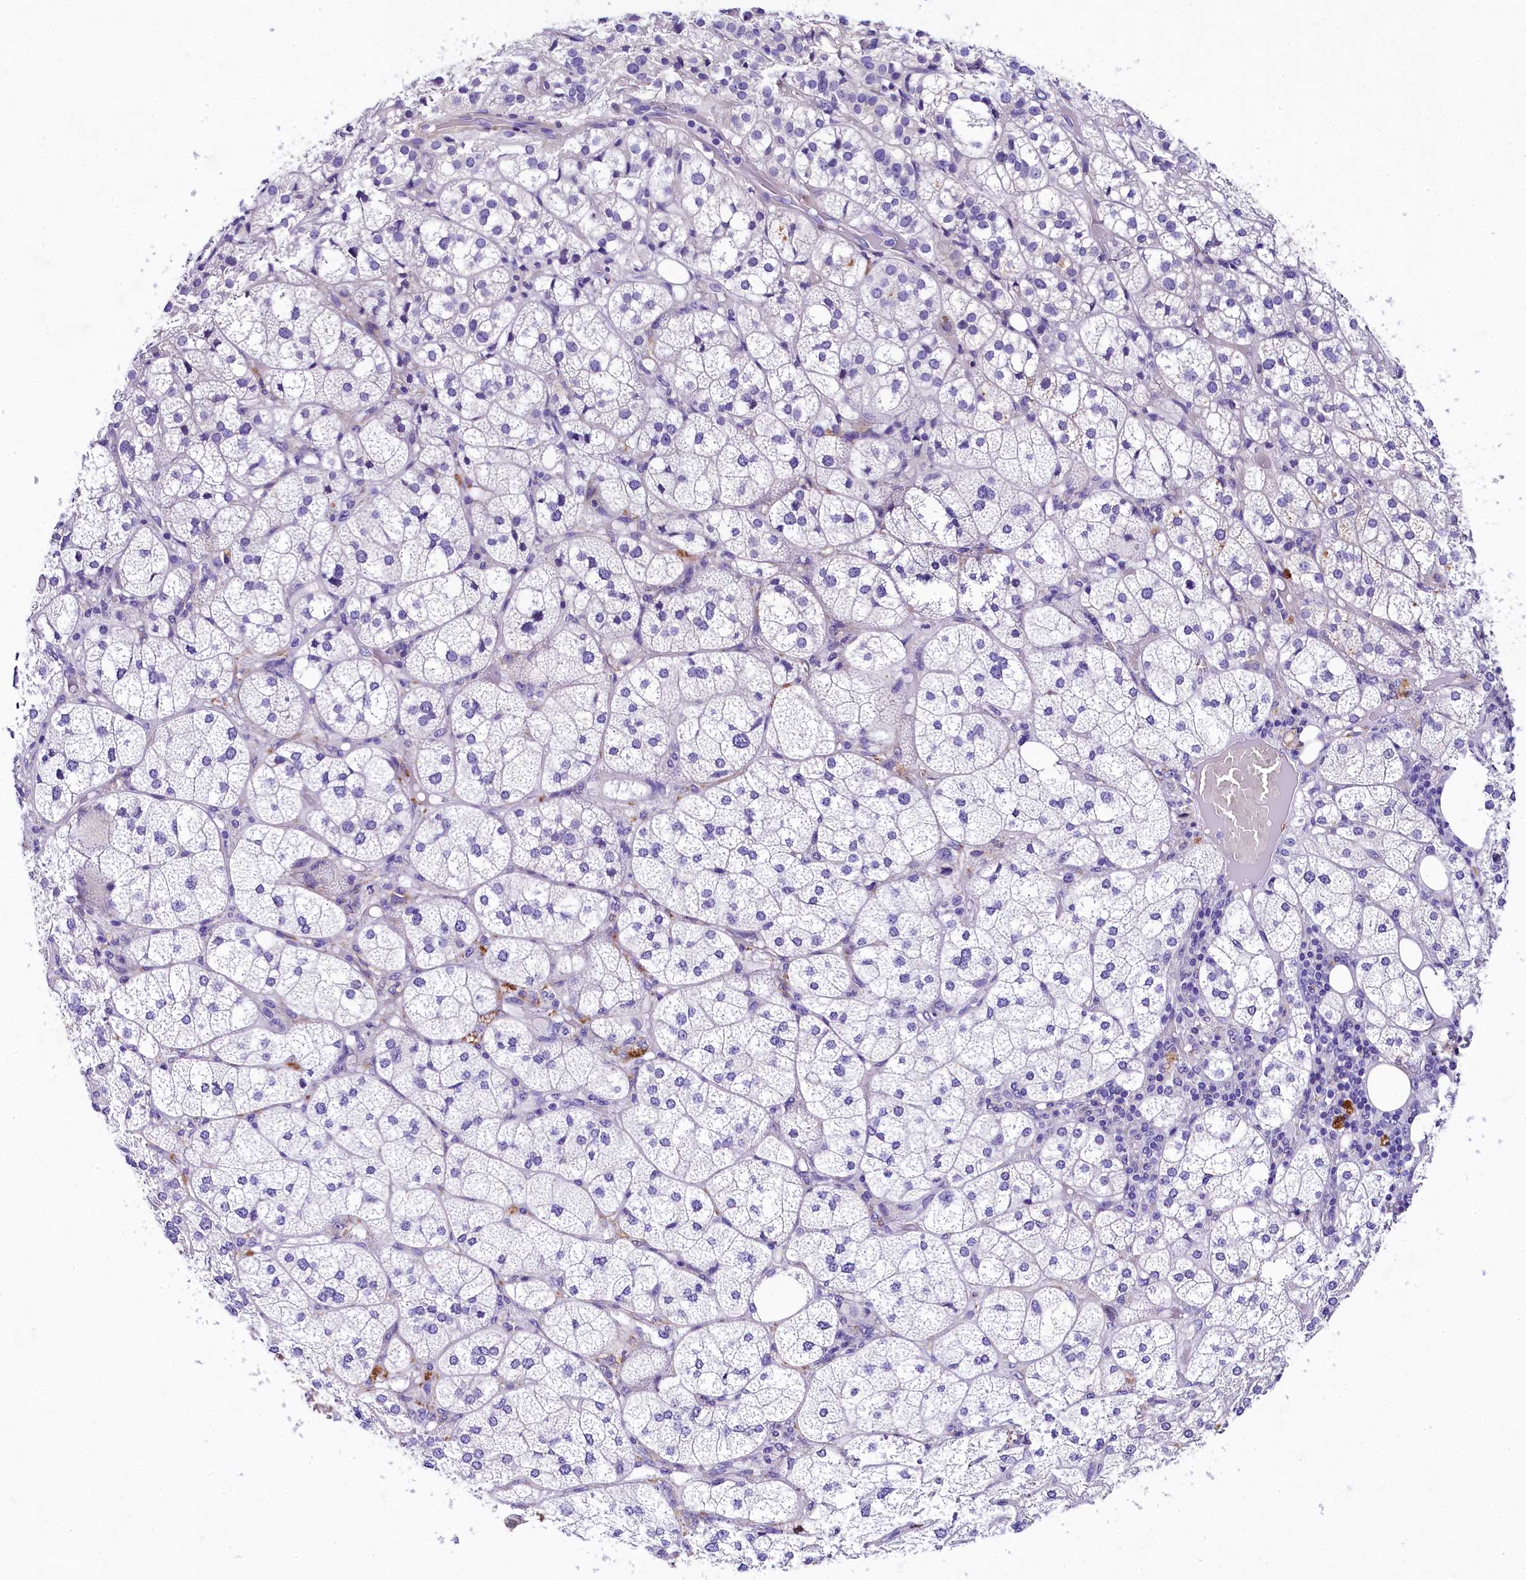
{"staining": {"intensity": "negative", "quantity": "none", "location": "none"}, "tissue": "adrenal gland", "cell_type": "Glandular cells", "image_type": "normal", "snomed": [{"axis": "morphology", "description": "Normal tissue, NOS"}, {"axis": "topography", "description": "Adrenal gland"}], "caption": "Immunohistochemistry photomicrograph of unremarkable adrenal gland: human adrenal gland stained with DAB (3,3'-diaminobenzidine) displays no significant protein positivity in glandular cells. Brightfield microscopy of immunohistochemistry stained with DAB (brown) and hematoxylin (blue), captured at high magnification.", "gene": "SOD3", "patient": {"sex": "female", "age": 61}}